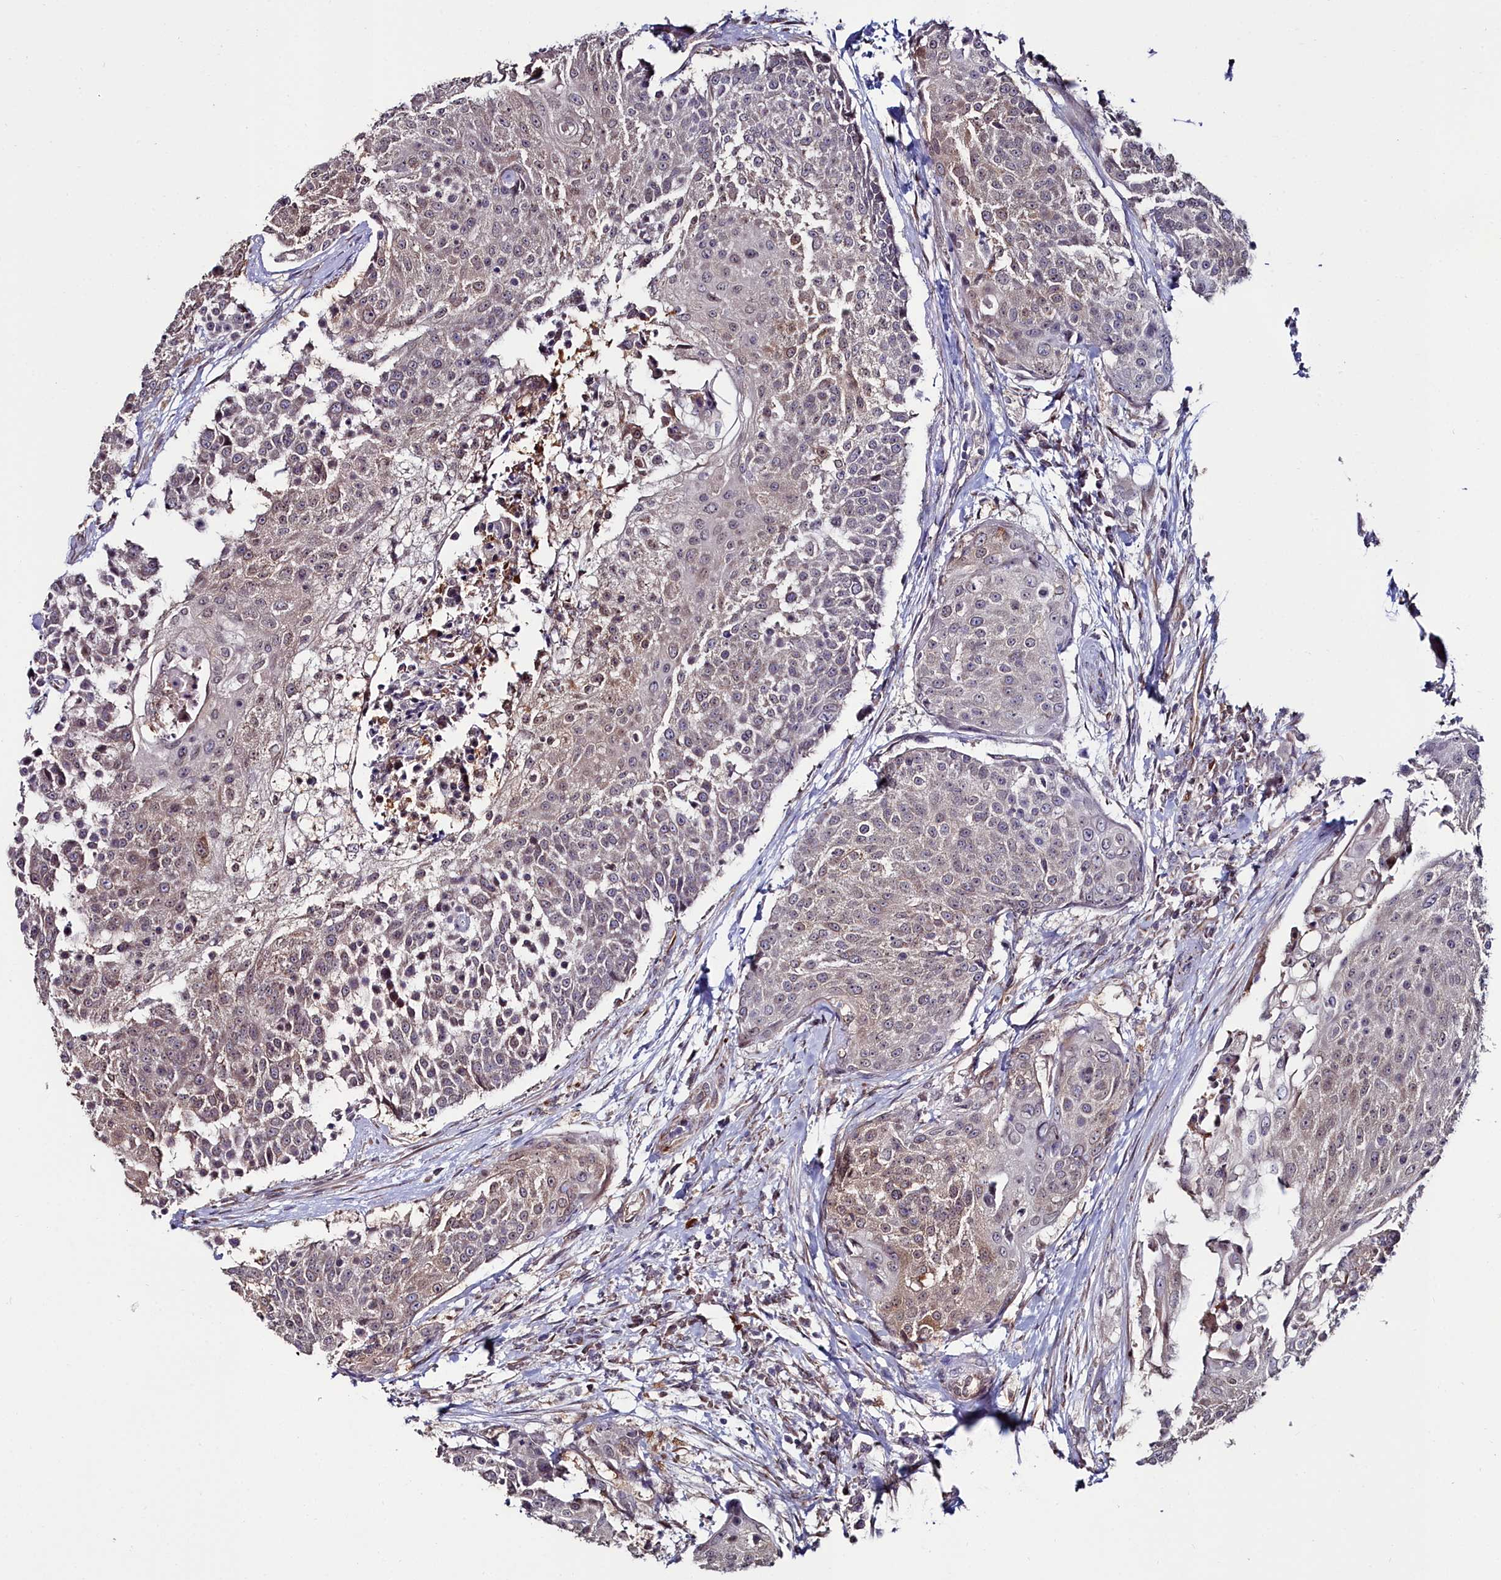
{"staining": {"intensity": "weak", "quantity": "<25%", "location": "cytoplasmic/membranous,nuclear"}, "tissue": "urothelial cancer", "cell_type": "Tumor cells", "image_type": "cancer", "snomed": [{"axis": "morphology", "description": "Urothelial carcinoma, High grade"}, {"axis": "topography", "description": "Urinary bladder"}], "caption": "High-grade urothelial carcinoma was stained to show a protein in brown. There is no significant expression in tumor cells.", "gene": "C4orf19", "patient": {"sex": "female", "age": 63}}